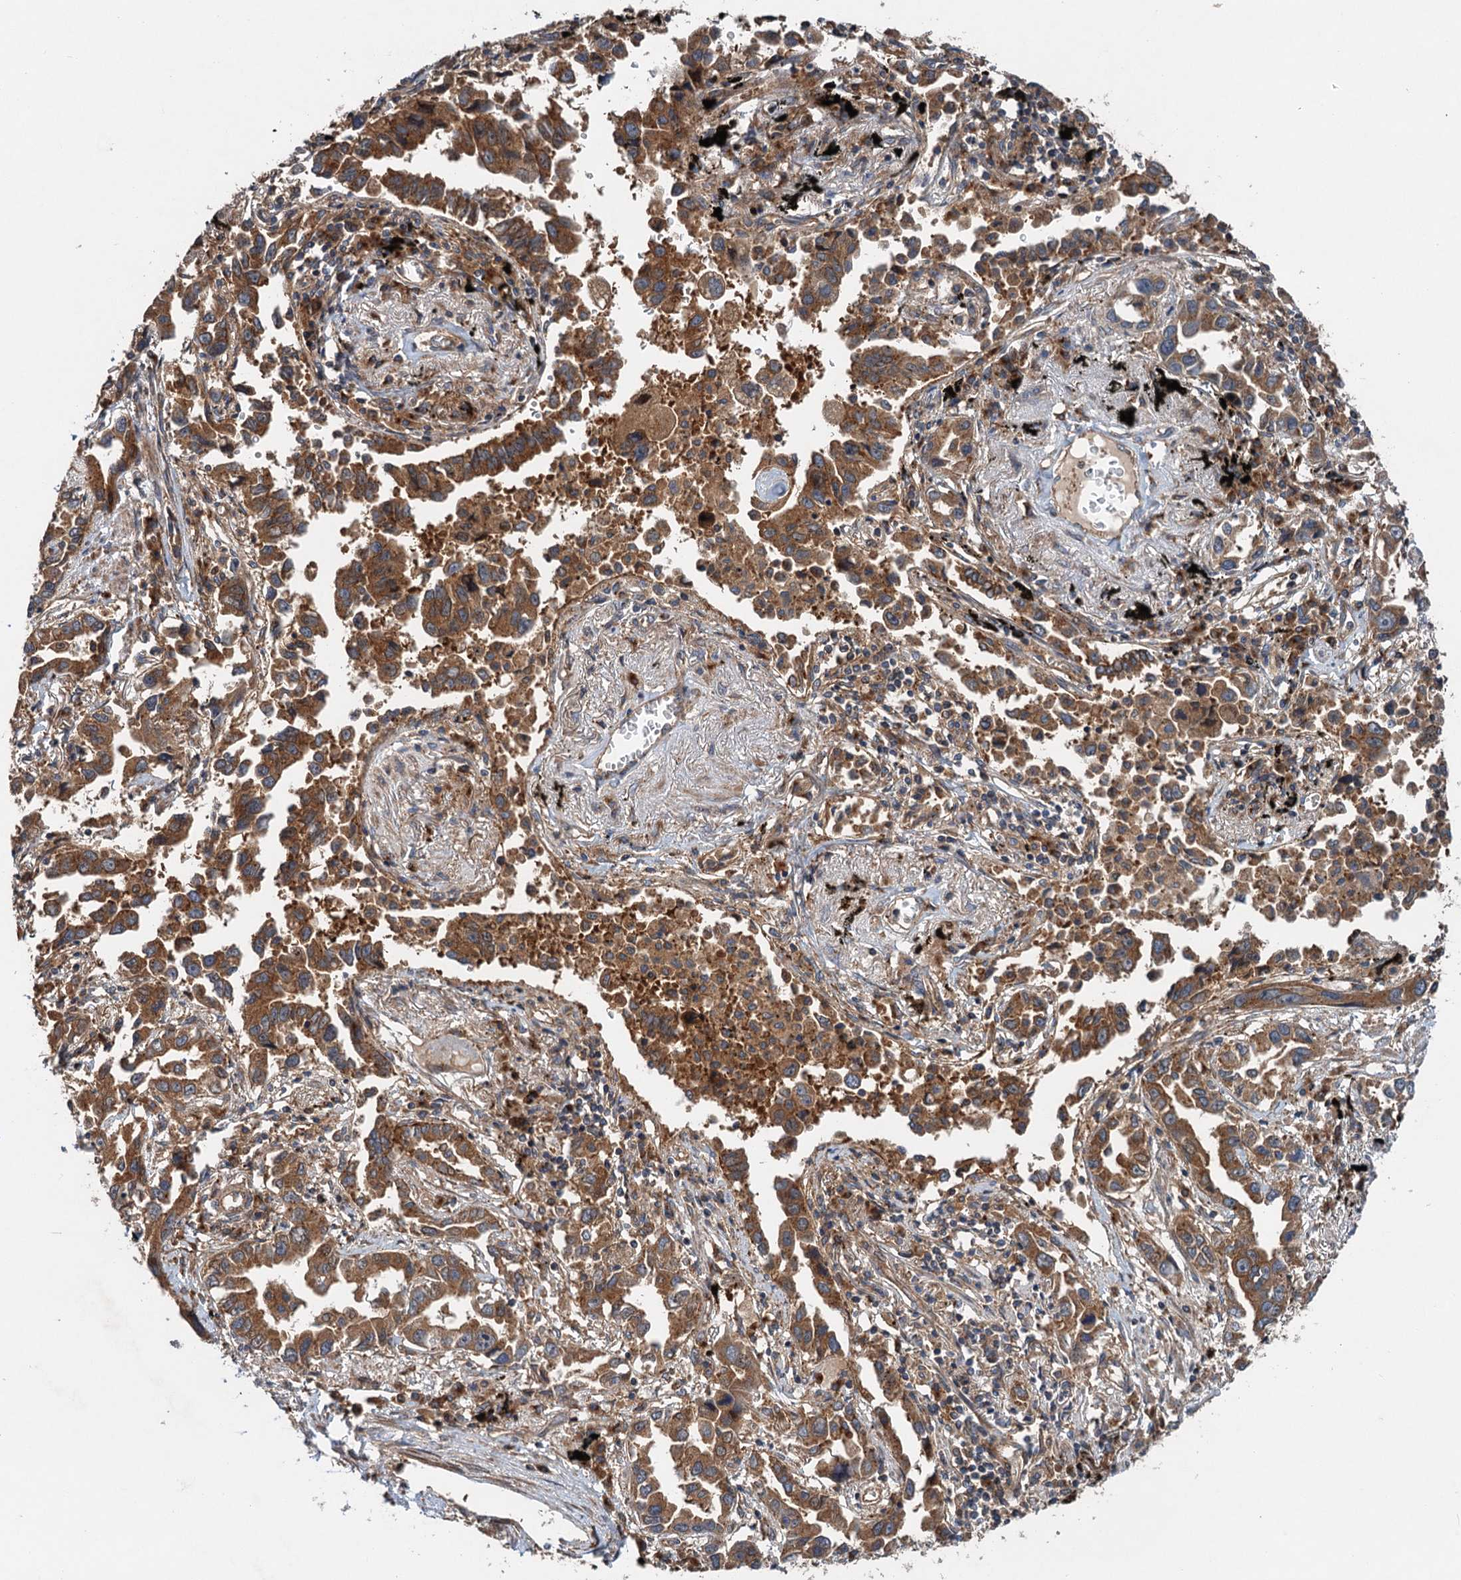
{"staining": {"intensity": "moderate", "quantity": ">75%", "location": "cytoplasmic/membranous"}, "tissue": "lung cancer", "cell_type": "Tumor cells", "image_type": "cancer", "snomed": [{"axis": "morphology", "description": "Adenocarcinoma, NOS"}, {"axis": "topography", "description": "Lung"}], "caption": "Brown immunohistochemical staining in lung adenocarcinoma exhibits moderate cytoplasmic/membranous staining in about >75% of tumor cells.", "gene": "COG3", "patient": {"sex": "male", "age": 67}}